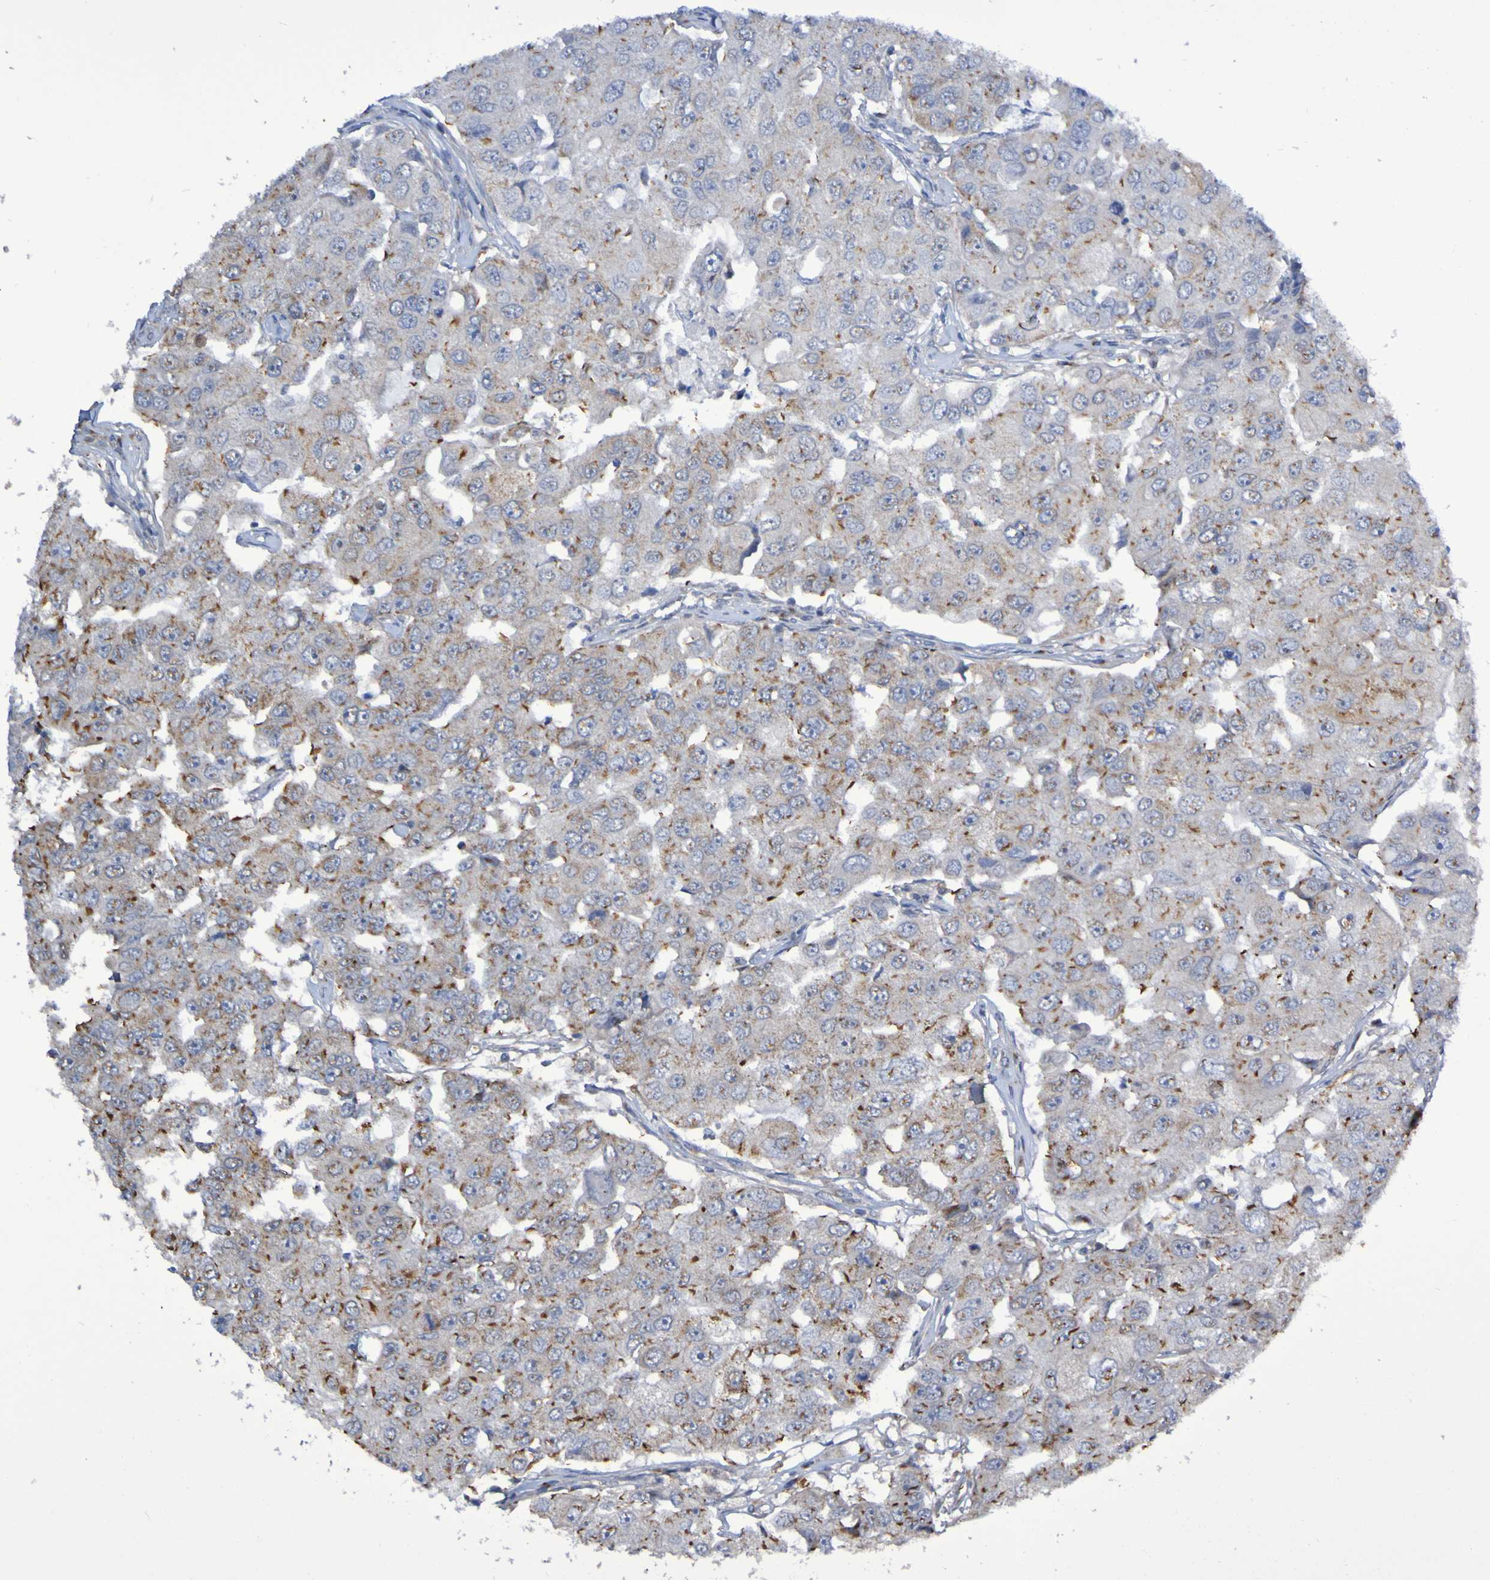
{"staining": {"intensity": "moderate", "quantity": ">75%", "location": "cytoplasmic/membranous"}, "tissue": "breast cancer", "cell_type": "Tumor cells", "image_type": "cancer", "snomed": [{"axis": "morphology", "description": "Duct carcinoma"}, {"axis": "topography", "description": "Breast"}], "caption": "Infiltrating ductal carcinoma (breast) stained with DAB immunohistochemistry (IHC) displays medium levels of moderate cytoplasmic/membranous positivity in about >75% of tumor cells.", "gene": "LMBRD2", "patient": {"sex": "female", "age": 27}}